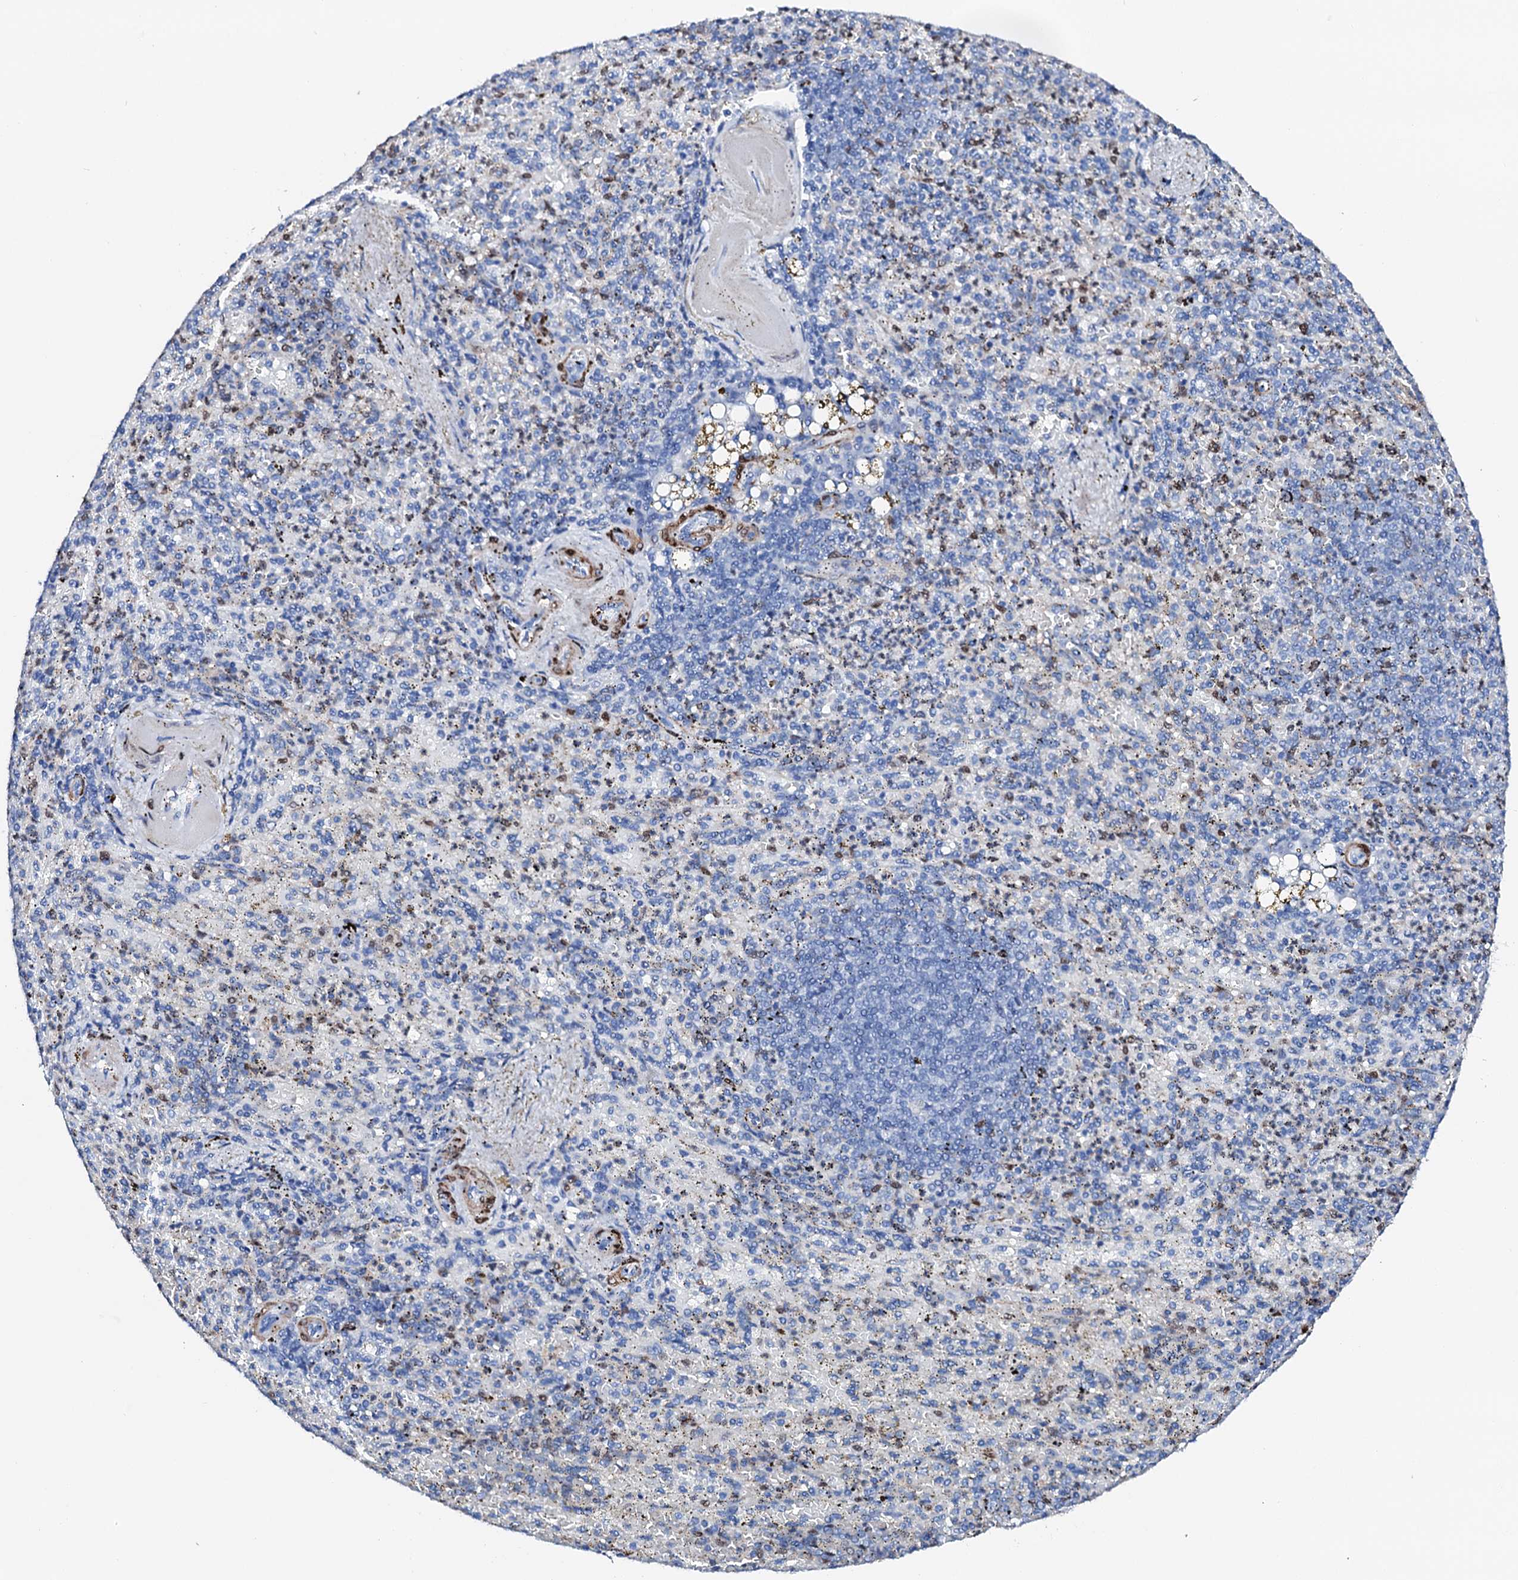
{"staining": {"intensity": "negative", "quantity": "none", "location": "none"}, "tissue": "spleen", "cell_type": "Cells in red pulp", "image_type": "normal", "snomed": [{"axis": "morphology", "description": "Normal tissue, NOS"}, {"axis": "topography", "description": "Spleen"}], "caption": "IHC photomicrograph of unremarkable human spleen stained for a protein (brown), which displays no positivity in cells in red pulp.", "gene": "NRIP2", "patient": {"sex": "female", "age": 74}}